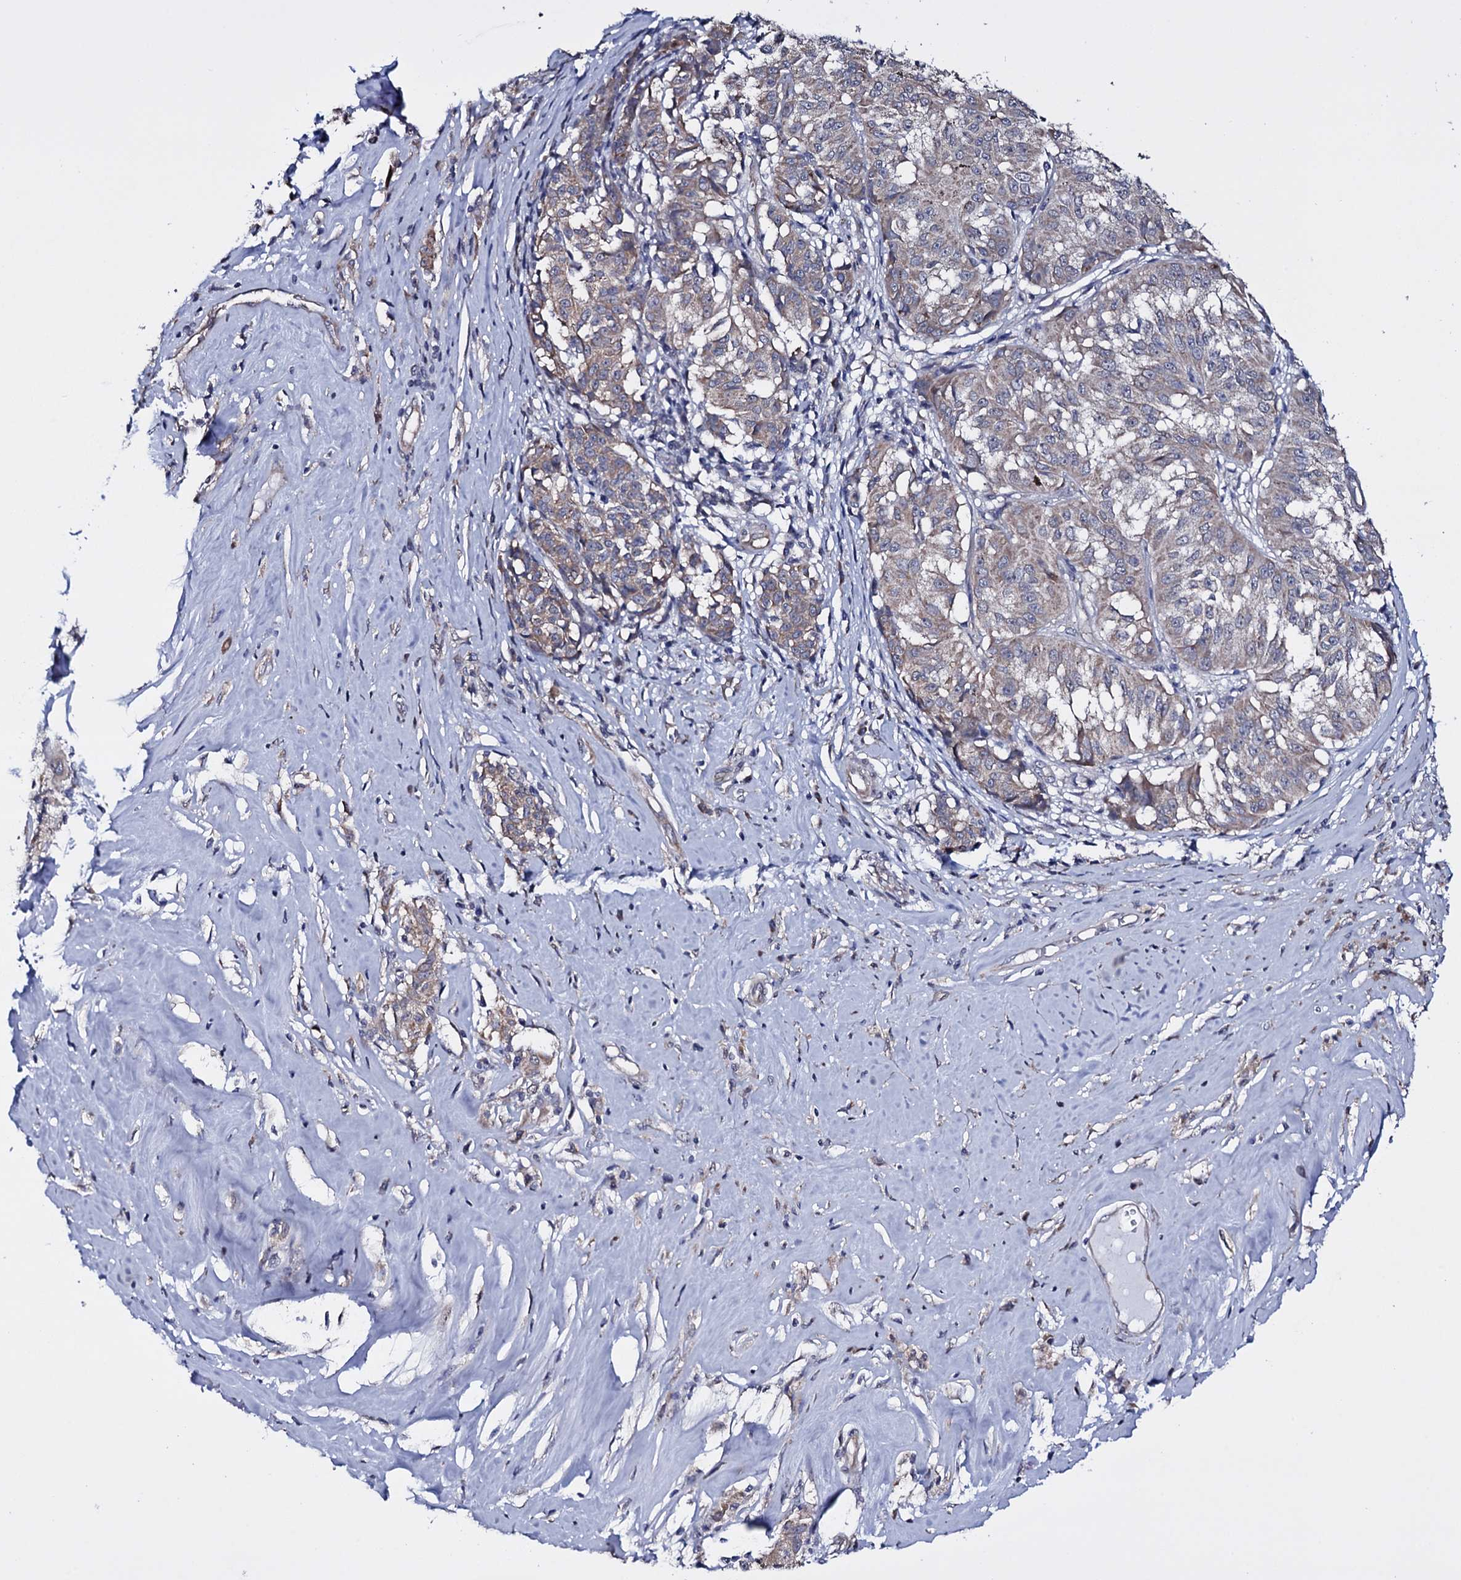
{"staining": {"intensity": "weak", "quantity": "<25%", "location": "cytoplasmic/membranous"}, "tissue": "melanoma", "cell_type": "Tumor cells", "image_type": "cancer", "snomed": [{"axis": "morphology", "description": "Malignant melanoma, NOS"}, {"axis": "topography", "description": "Skin"}], "caption": "High magnification brightfield microscopy of melanoma stained with DAB (3,3'-diaminobenzidine) (brown) and counterstained with hematoxylin (blue): tumor cells show no significant expression.", "gene": "GAREM1", "patient": {"sex": "female", "age": 72}}